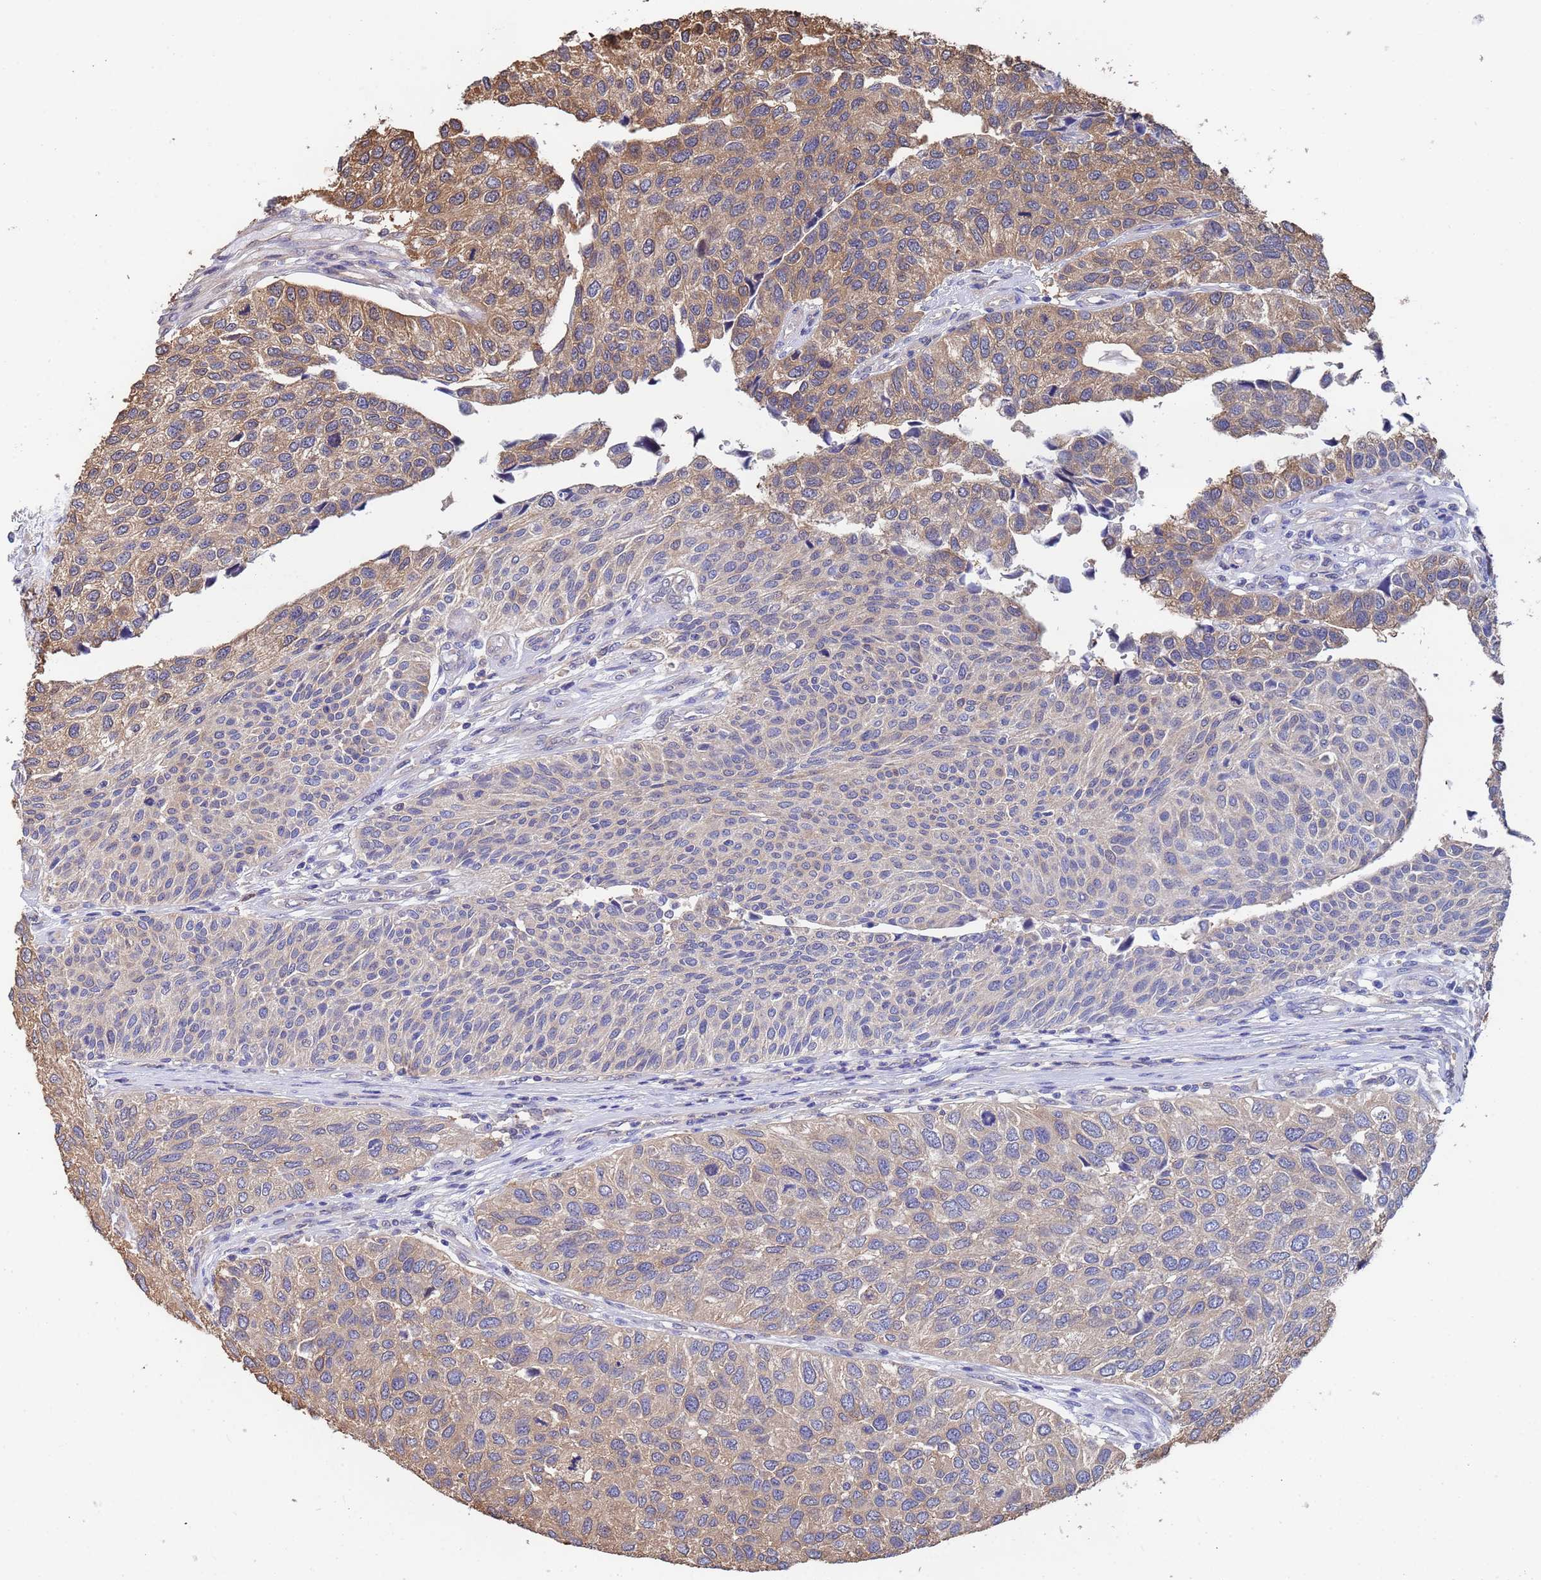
{"staining": {"intensity": "moderate", "quantity": "<25%", "location": "cytoplasmic/membranous"}, "tissue": "urothelial cancer", "cell_type": "Tumor cells", "image_type": "cancer", "snomed": [{"axis": "morphology", "description": "Urothelial carcinoma, NOS"}, {"axis": "topography", "description": "Urinary bladder"}], "caption": "Immunohistochemical staining of human transitional cell carcinoma demonstrates low levels of moderate cytoplasmic/membranous protein staining in approximately <25% of tumor cells. The protein of interest is shown in brown color, while the nuclei are stained blue.", "gene": "FAM25A", "patient": {"sex": "male", "age": 55}}